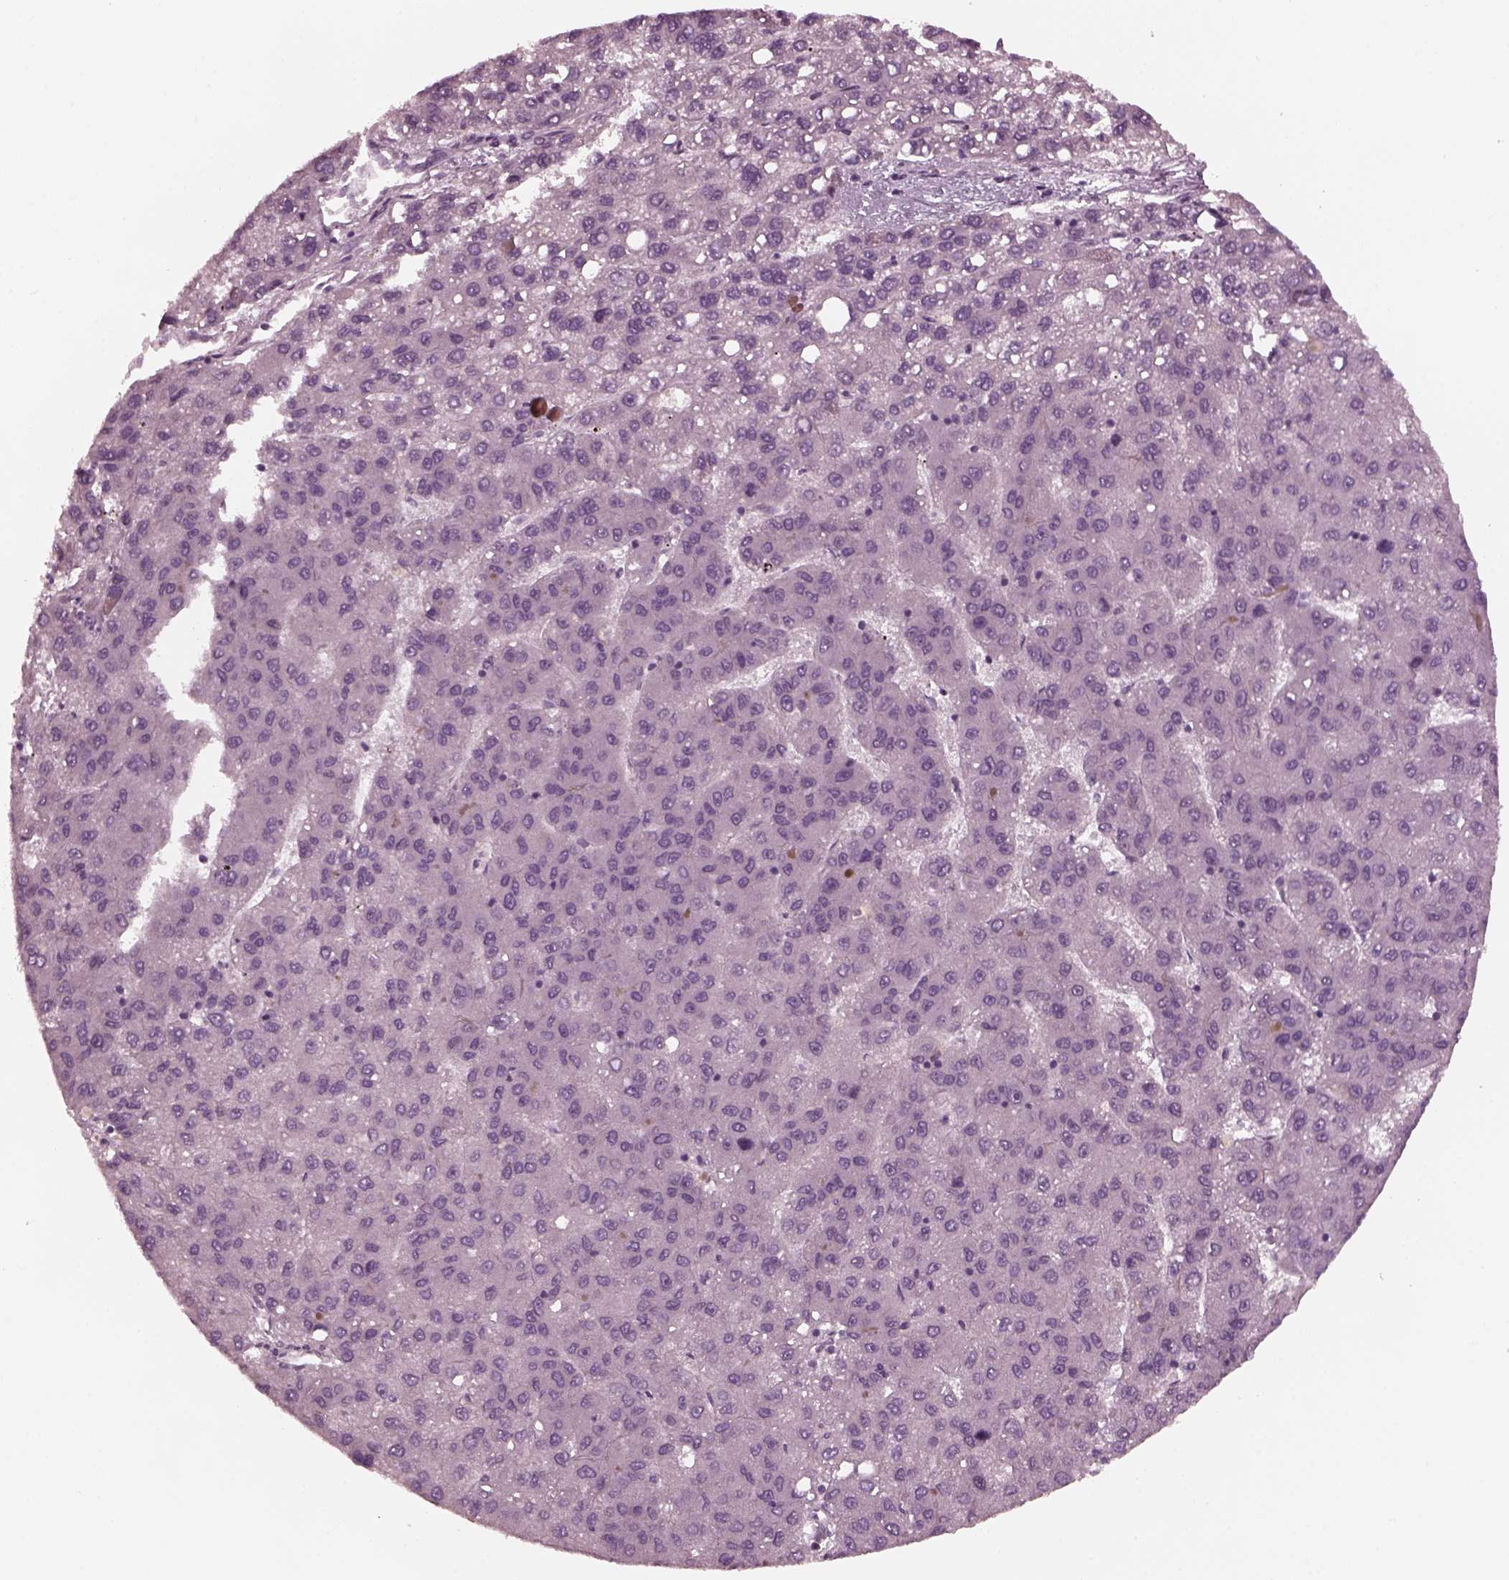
{"staining": {"intensity": "negative", "quantity": "none", "location": "none"}, "tissue": "liver cancer", "cell_type": "Tumor cells", "image_type": "cancer", "snomed": [{"axis": "morphology", "description": "Carcinoma, Hepatocellular, NOS"}, {"axis": "topography", "description": "Liver"}], "caption": "Hepatocellular carcinoma (liver) stained for a protein using immunohistochemistry (IHC) displays no positivity tumor cells.", "gene": "TUBG1", "patient": {"sex": "female", "age": 82}}